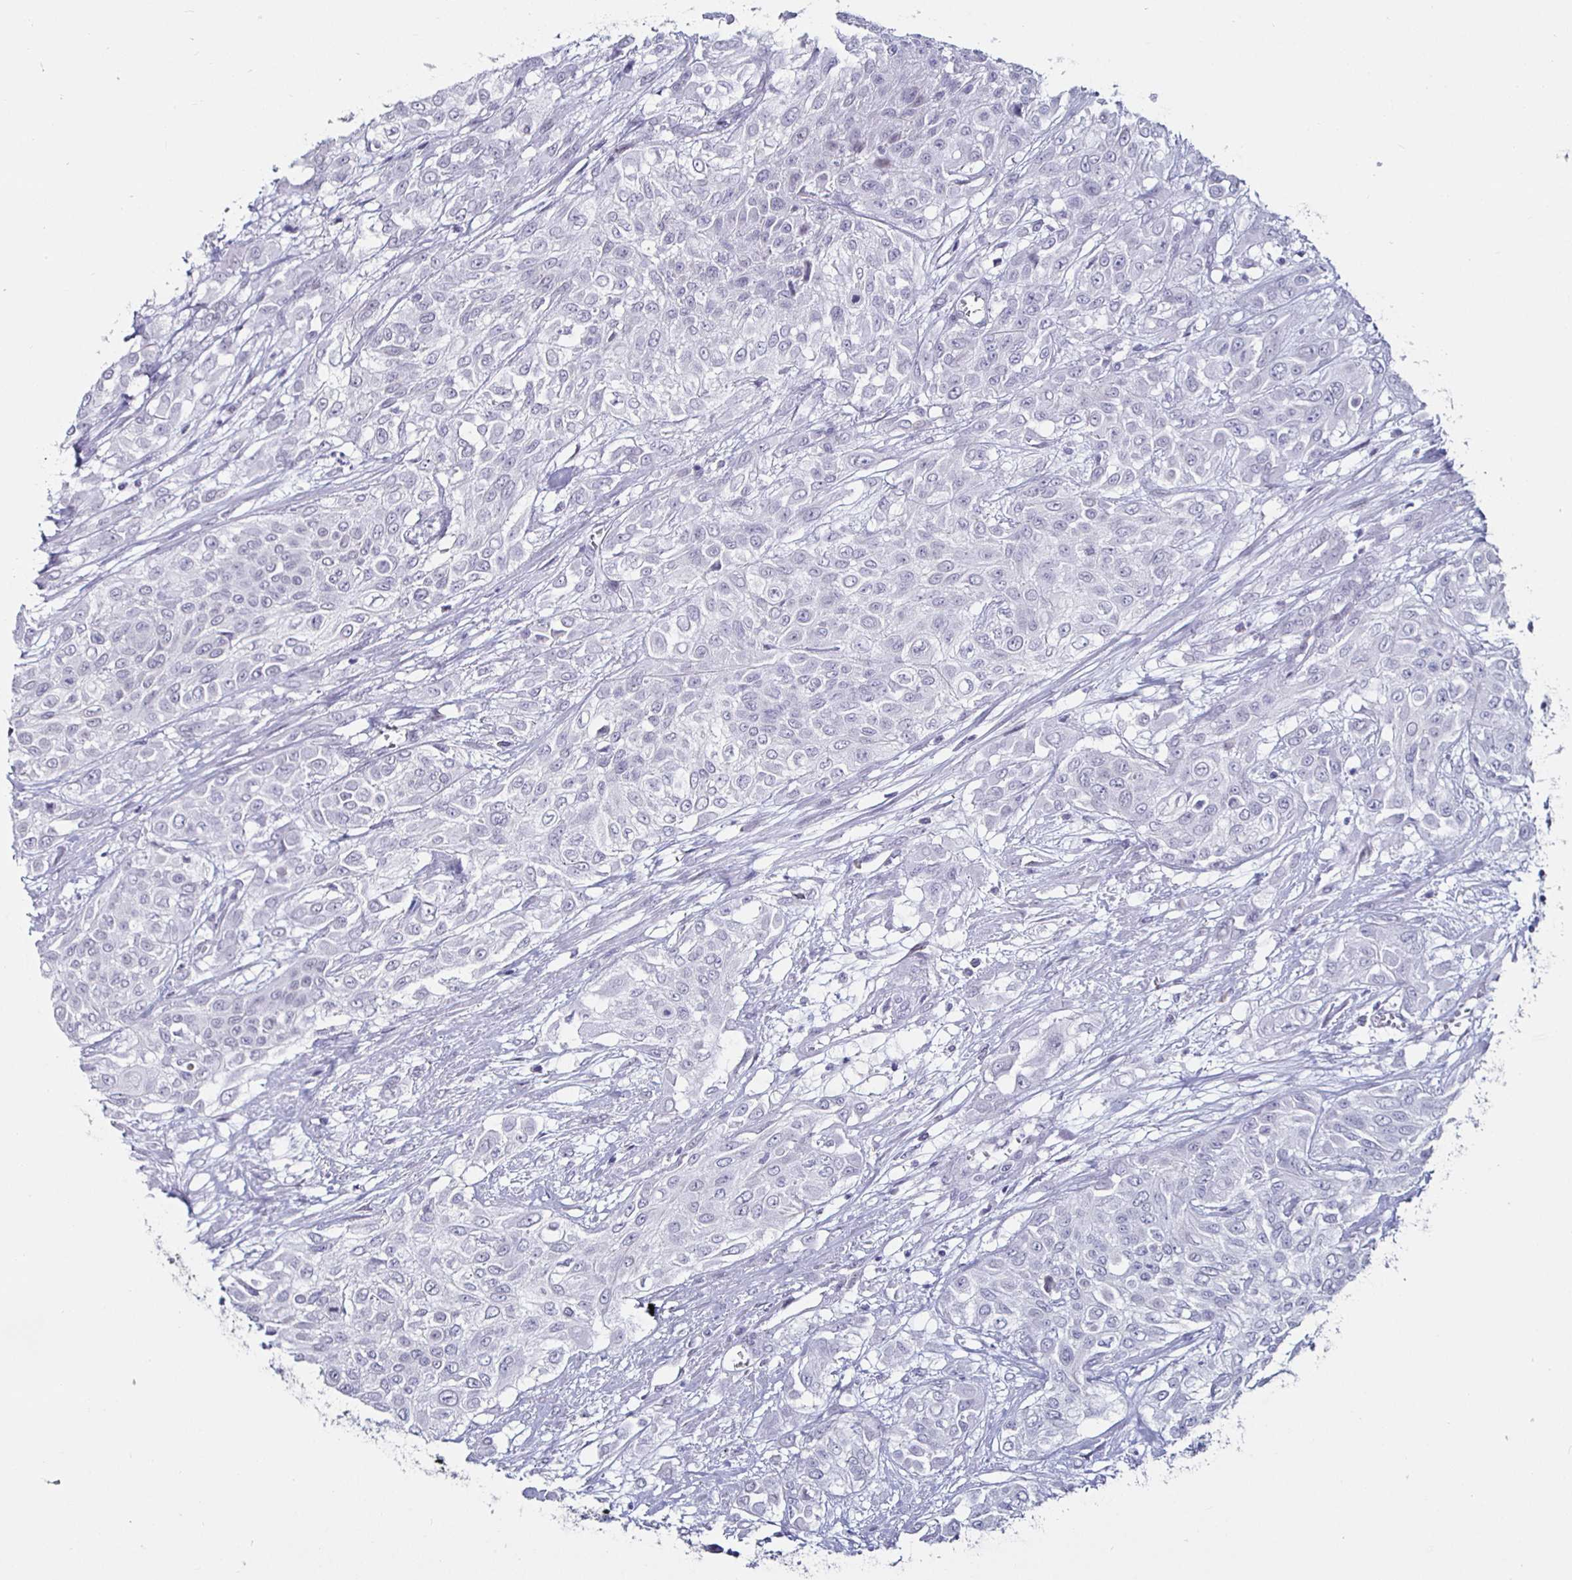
{"staining": {"intensity": "negative", "quantity": "none", "location": "none"}, "tissue": "urothelial cancer", "cell_type": "Tumor cells", "image_type": "cancer", "snomed": [{"axis": "morphology", "description": "Urothelial carcinoma, High grade"}, {"axis": "topography", "description": "Urinary bladder"}], "caption": "The micrograph demonstrates no staining of tumor cells in urothelial carcinoma (high-grade).", "gene": "KRT4", "patient": {"sex": "male", "age": 57}}